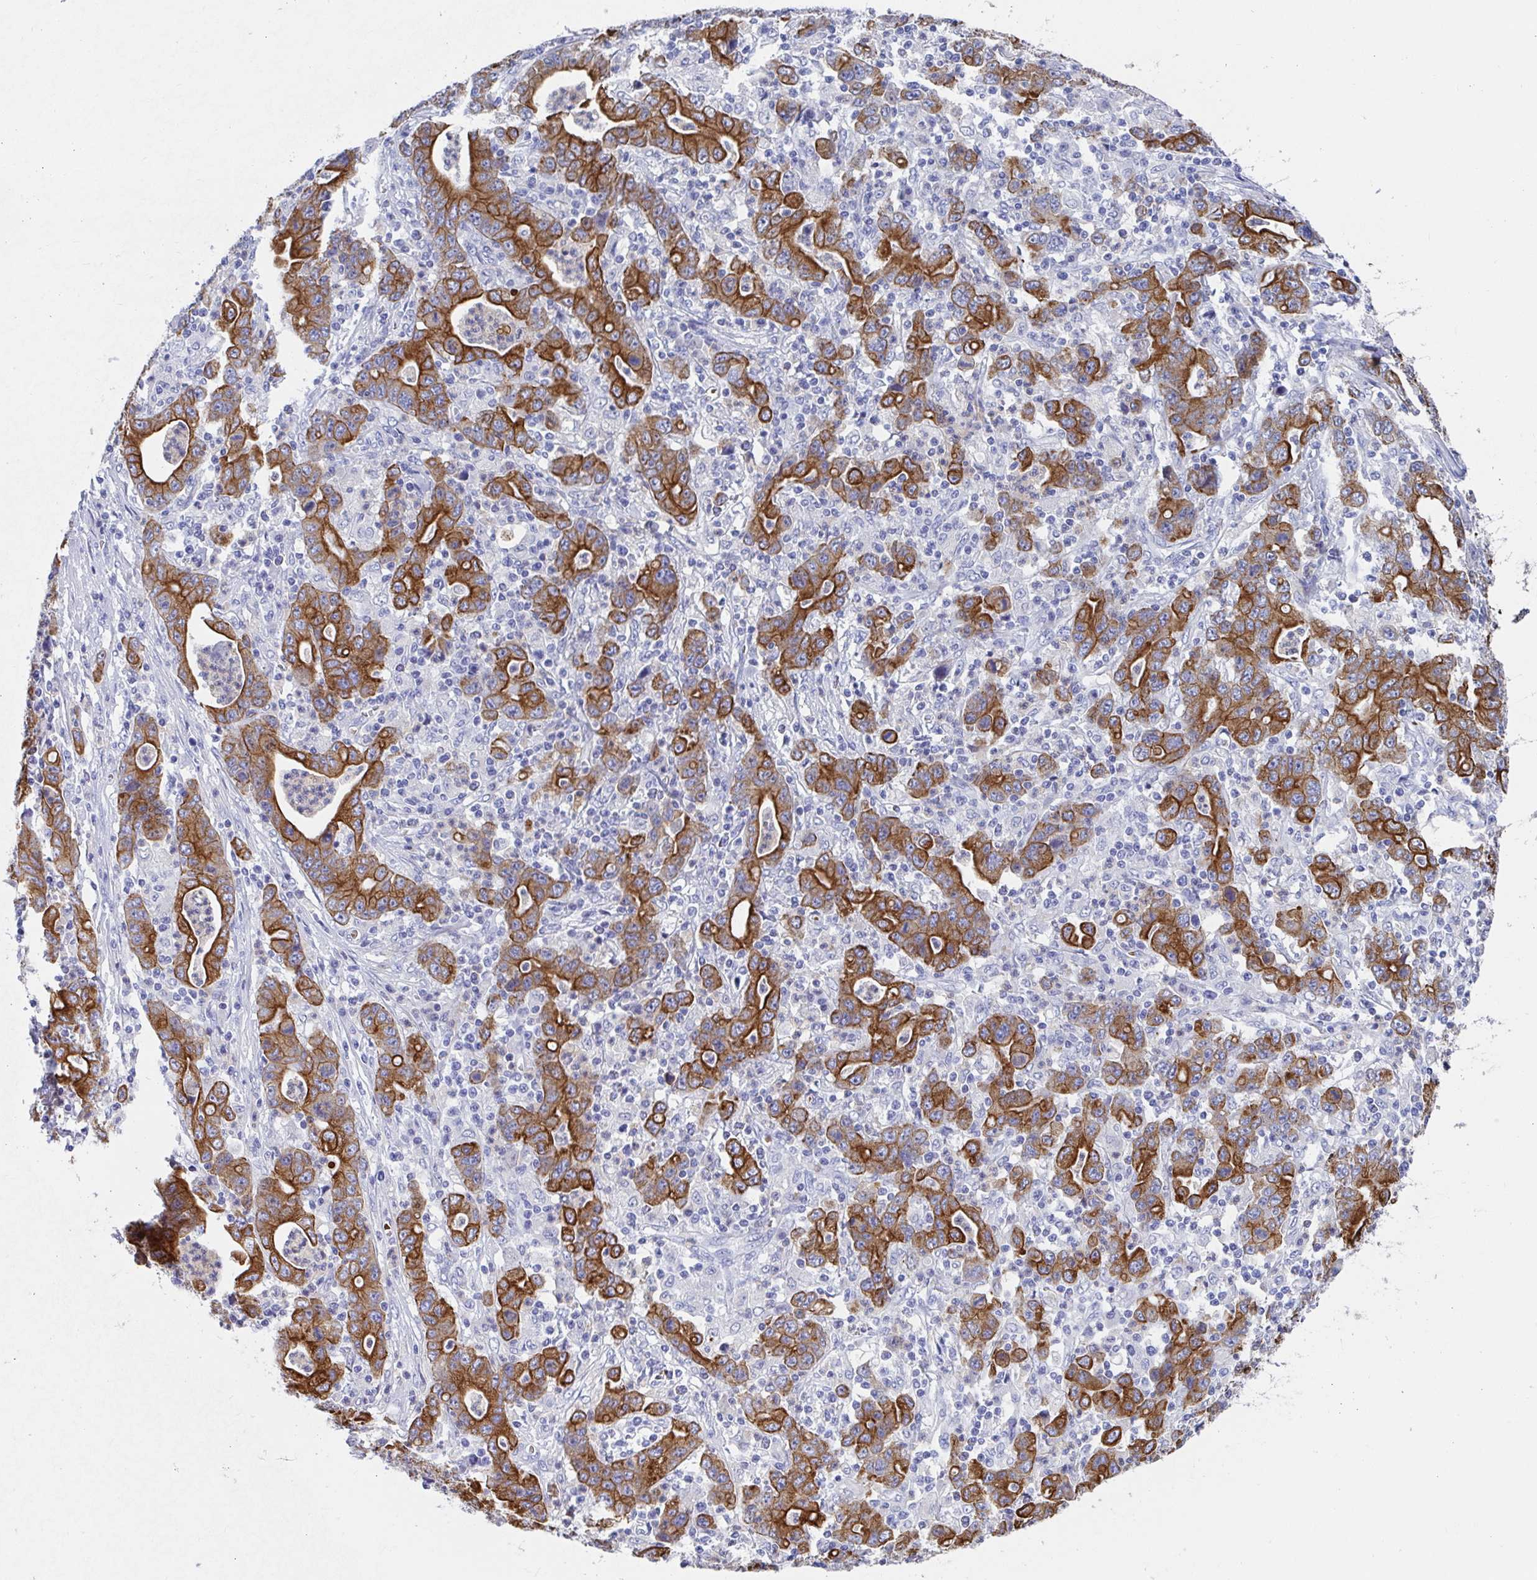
{"staining": {"intensity": "strong", "quantity": ">75%", "location": "cytoplasmic/membranous"}, "tissue": "stomach cancer", "cell_type": "Tumor cells", "image_type": "cancer", "snomed": [{"axis": "morphology", "description": "Adenocarcinoma, NOS"}, {"axis": "topography", "description": "Stomach, upper"}], "caption": "Immunohistochemistry image of neoplastic tissue: adenocarcinoma (stomach) stained using IHC reveals high levels of strong protein expression localized specifically in the cytoplasmic/membranous of tumor cells, appearing as a cytoplasmic/membranous brown color.", "gene": "CLDN8", "patient": {"sex": "male", "age": 69}}